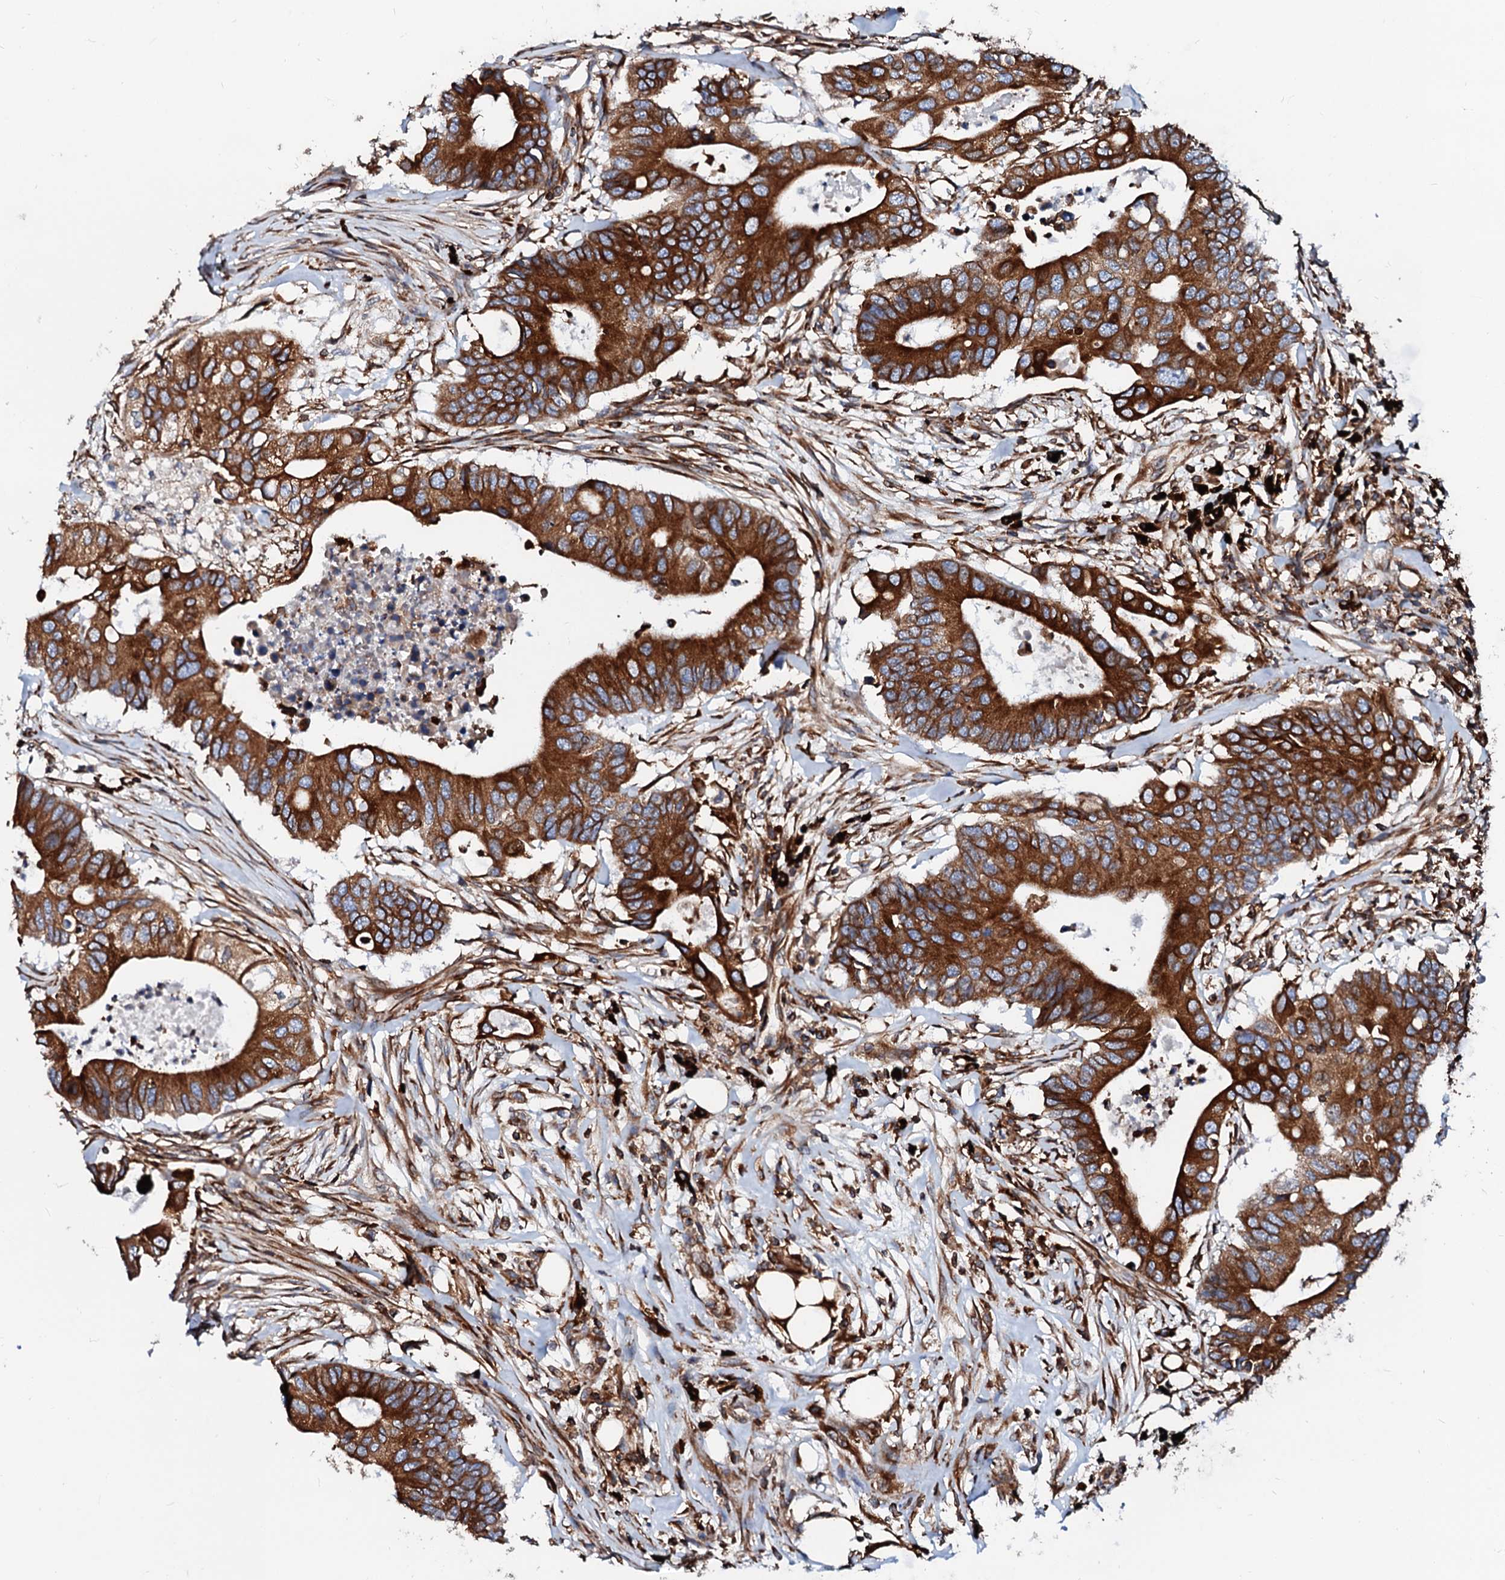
{"staining": {"intensity": "strong", "quantity": ">75%", "location": "cytoplasmic/membranous"}, "tissue": "colorectal cancer", "cell_type": "Tumor cells", "image_type": "cancer", "snomed": [{"axis": "morphology", "description": "Adenocarcinoma, NOS"}, {"axis": "topography", "description": "Colon"}], "caption": "Immunohistochemical staining of human colorectal cancer demonstrates high levels of strong cytoplasmic/membranous protein staining in about >75% of tumor cells. (DAB (3,3'-diaminobenzidine) IHC with brightfield microscopy, high magnification).", "gene": "DERL1", "patient": {"sex": "male", "age": 71}}